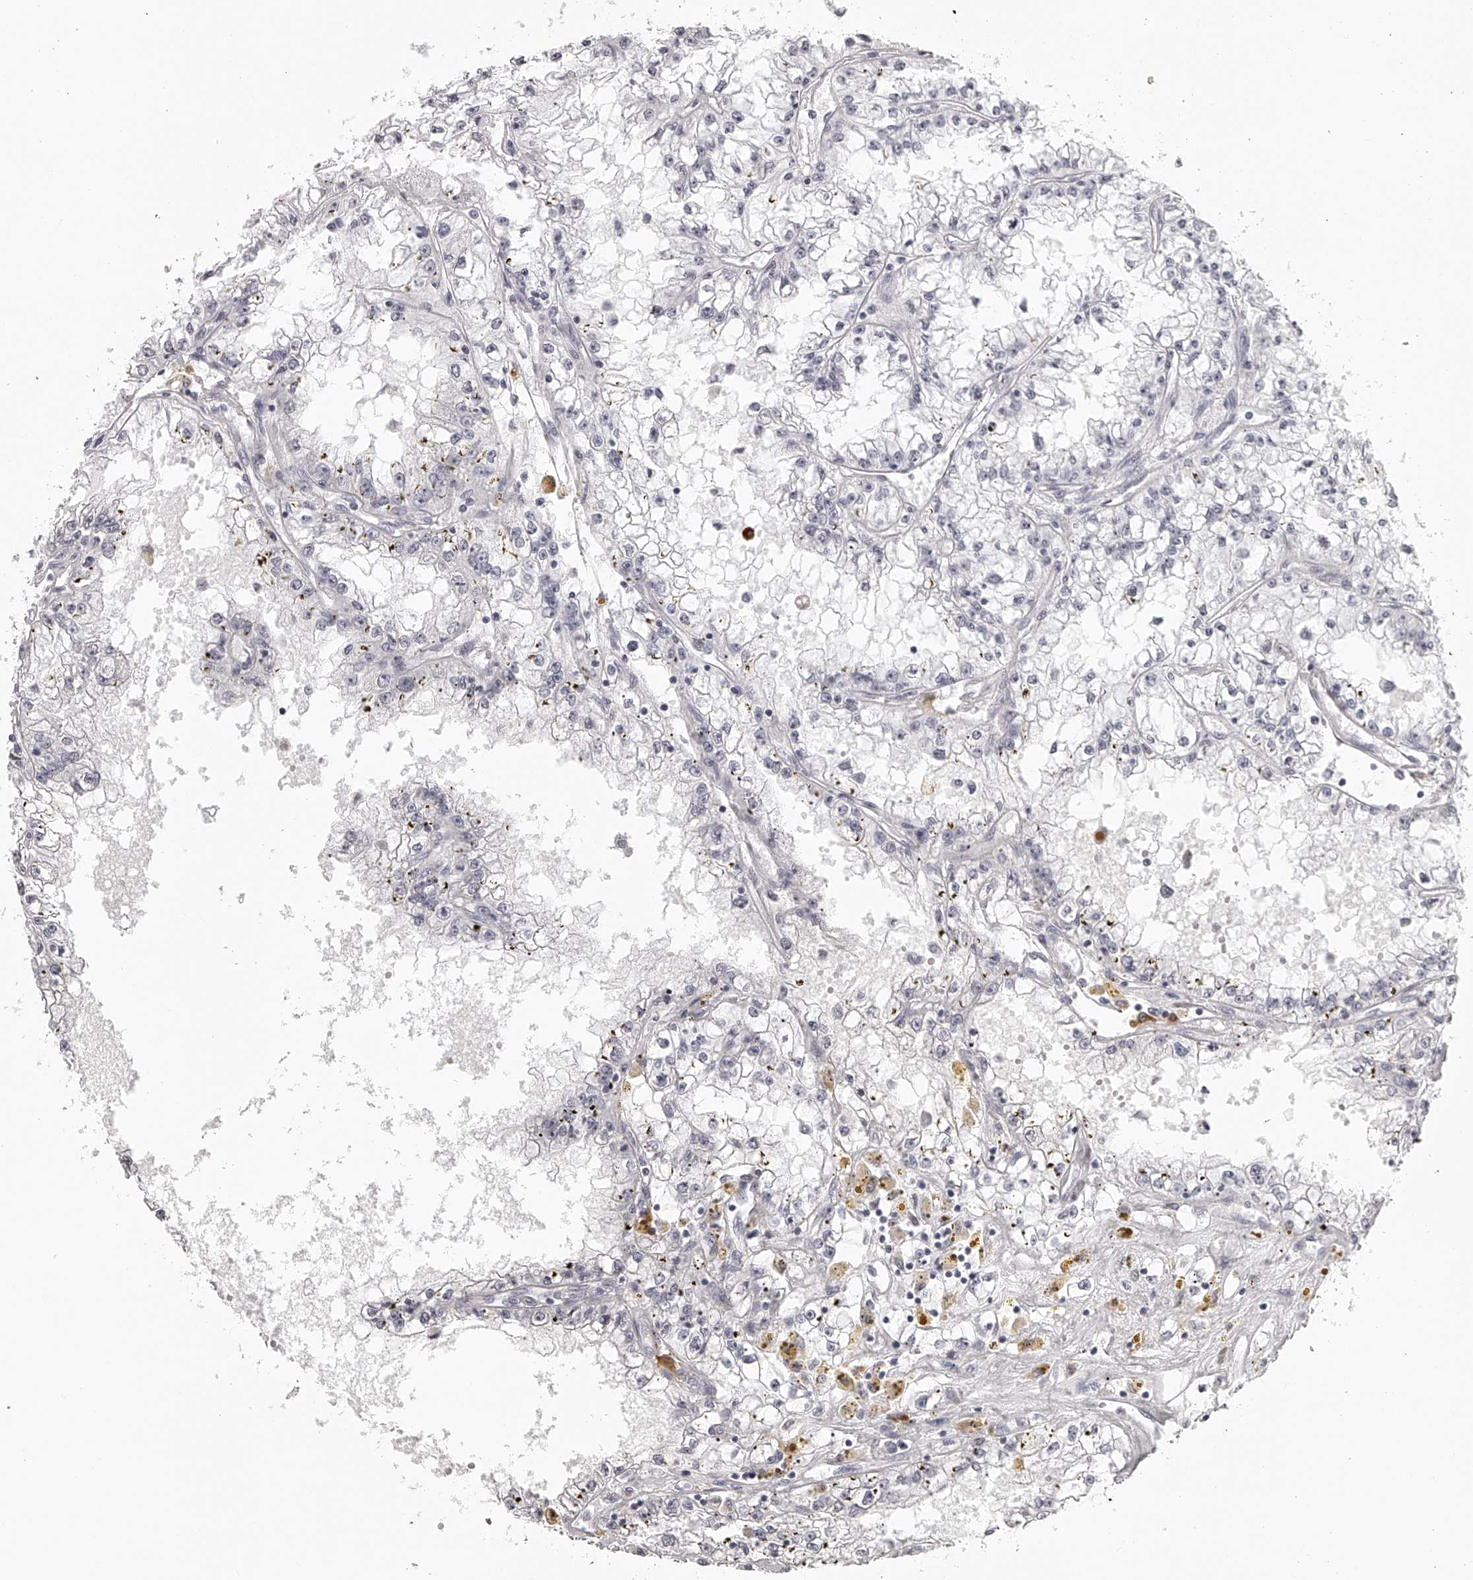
{"staining": {"intensity": "negative", "quantity": "none", "location": "none"}, "tissue": "renal cancer", "cell_type": "Tumor cells", "image_type": "cancer", "snomed": [{"axis": "morphology", "description": "Adenocarcinoma, NOS"}, {"axis": "topography", "description": "Kidney"}], "caption": "IHC micrograph of renal cancer stained for a protein (brown), which reveals no expression in tumor cells.", "gene": "SEC11C", "patient": {"sex": "male", "age": 56}}